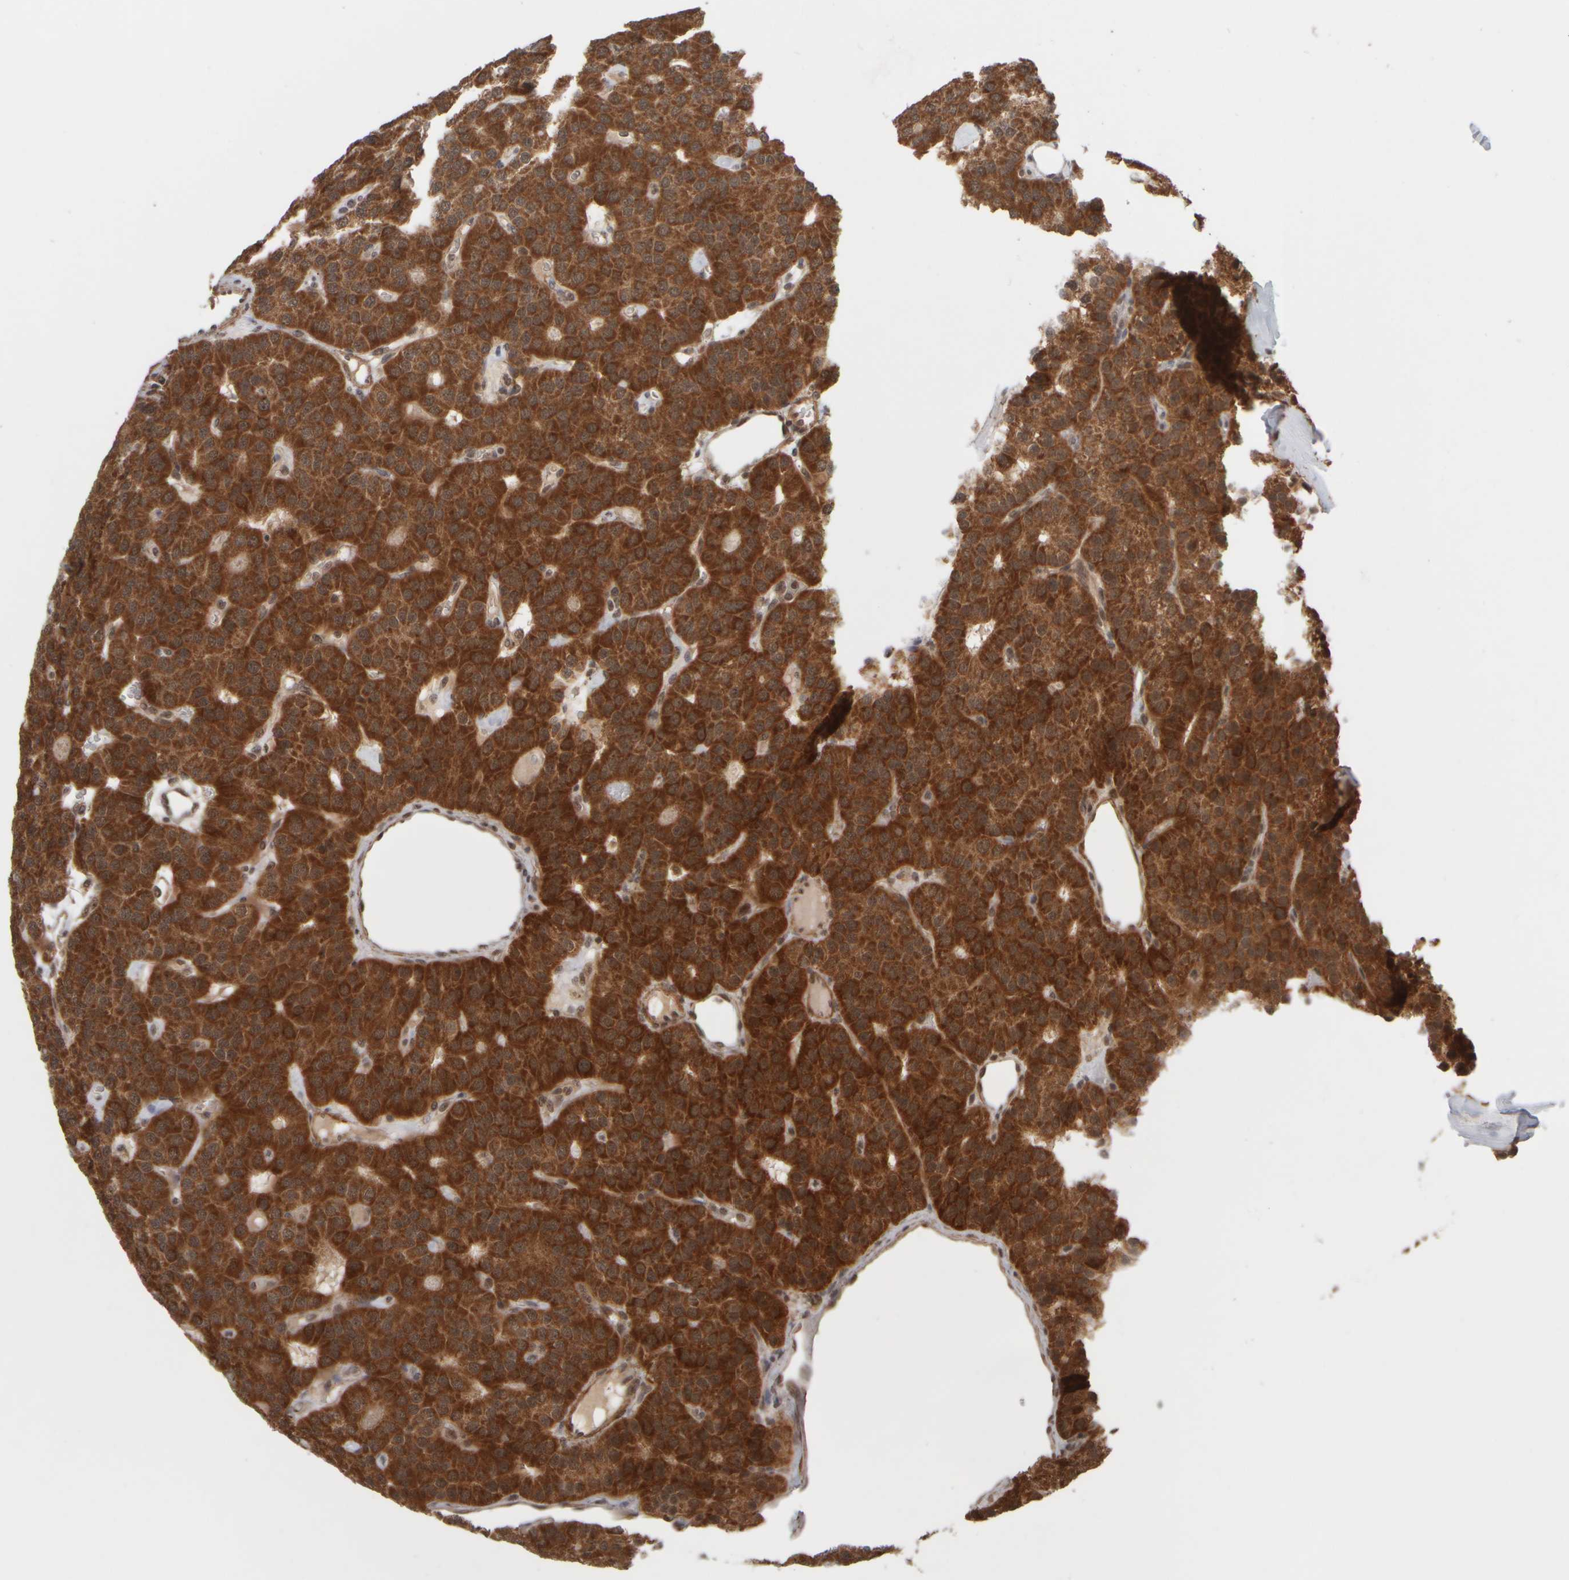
{"staining": {"intensity": "strong", "quantity": ">75%", "location": "cytoplasmic/membranous,nuclear"}, "tissue": "parathyroid gland", "cell_type": "Glandular cells", "image_type": "normal", "snomed": [{"axis": "morphology", "description": "Normal tissue, NOS"}, {"axis": "morphology", "description": "Adenoma, NOS"}, {"axis": "topography", "description": "Parathyroid gland"}], "caption": "Immunohistochemical staining of normal parathyroid gland demonstrates strong cytoplasmic/membranous,nuclear protein positivity in about >75% of glandular cells.", "gene": "SYNRG", "patient": {"sex": "female", "age": 86}}